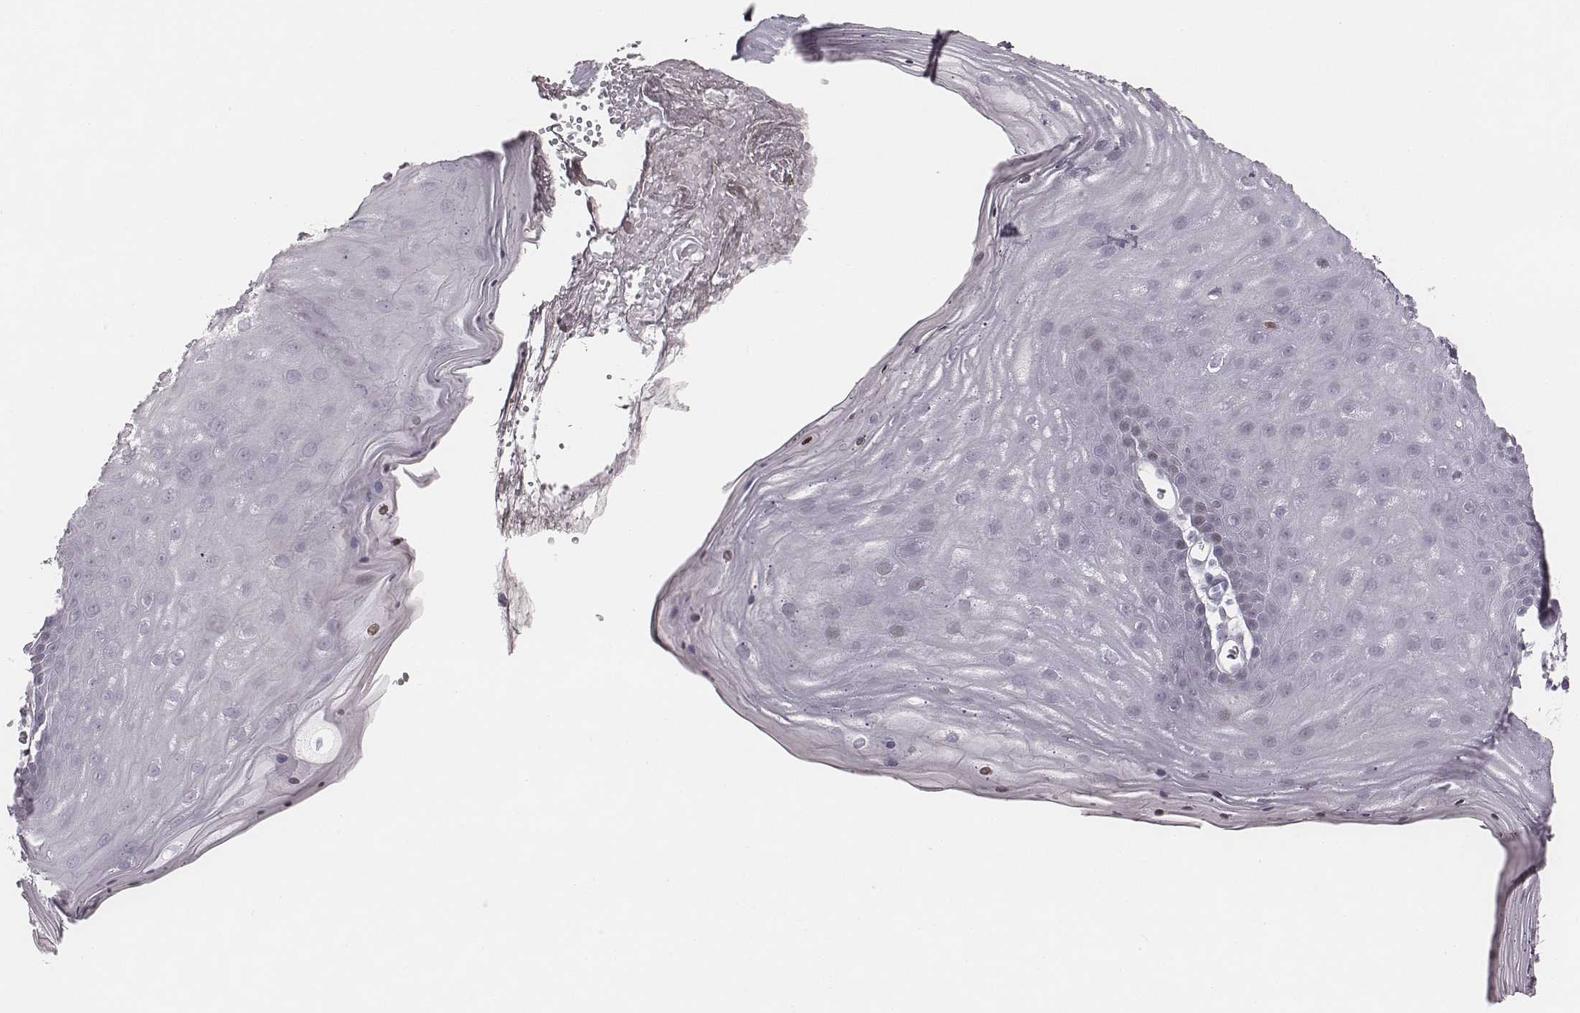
{"staining": {"intensity": "weak", "quantity": "<25%", "location": "nuclear"}, "tissue": "skin", "cell_type": "Epidermal cells", "image_type": "normal", "snomed": [{"axis": "morphology", "description": "Normal tissue, NOS"}, {"axis": "topography", "description": "Anal"}], "caption": "This is a photomicrograph of immunohistochemistry (IHC) staining of benign skin, which shows no staining in epidermal cells.", "gene": "NDC1", "patient": {"sex": "male", "age": 53}}